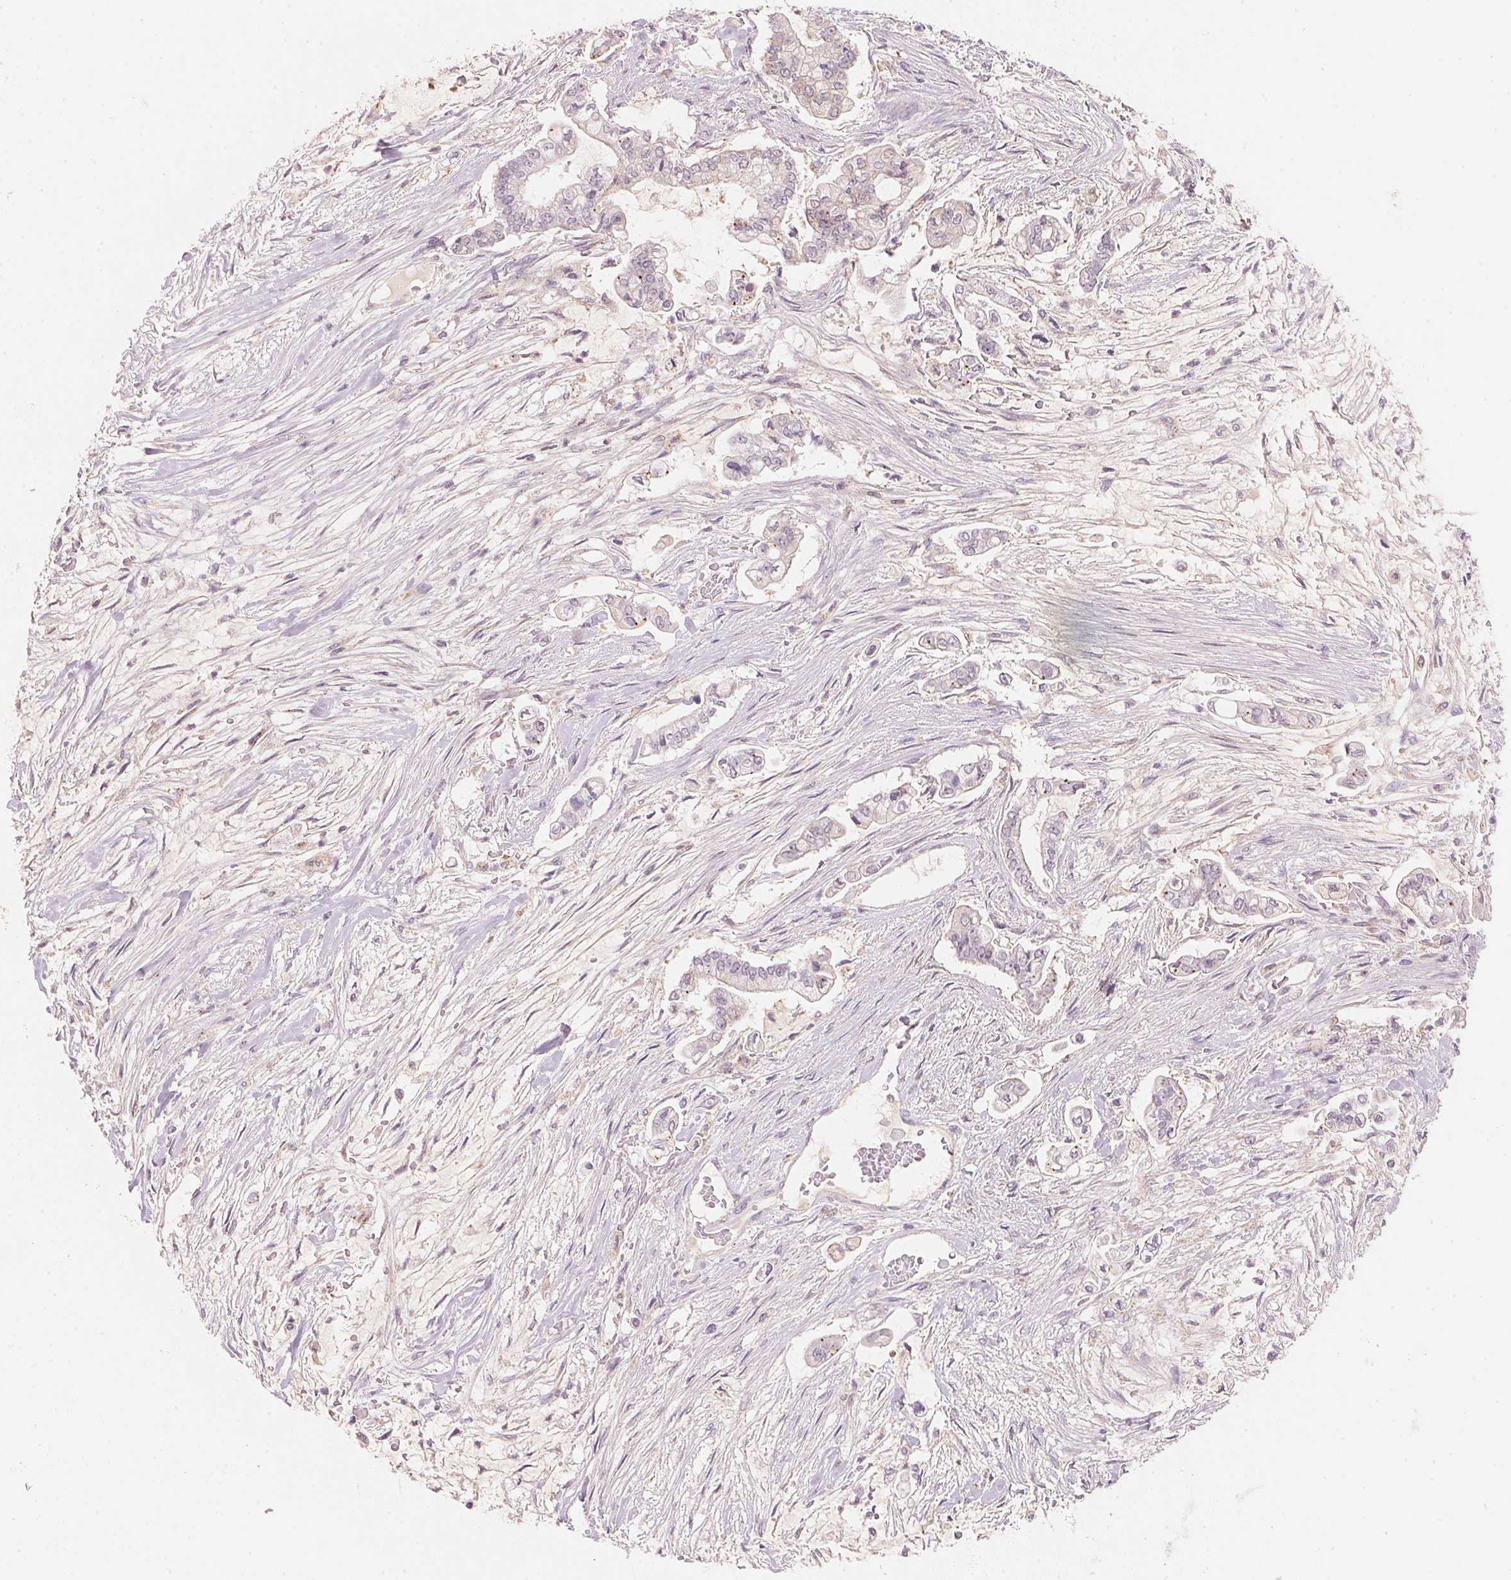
{"staining": {"intensity": "negative", "quantity": "none", "location": "none"}, "tissue": "pancreatic cancer", "cell_type": "Tumor cells", "image_type": "cancer", "snomed": [{"axis": "morphology", "description": "Adenocarcinoma, NOS"}, {"axis": "topography", "description": "Pancreas"}], "caption": "The histopathology image shows no significant staining in tumor cells of pancreatic adenocarcinoma.", "gene": "HOXB13", "patient": {"sex": "female", "age": 69}}